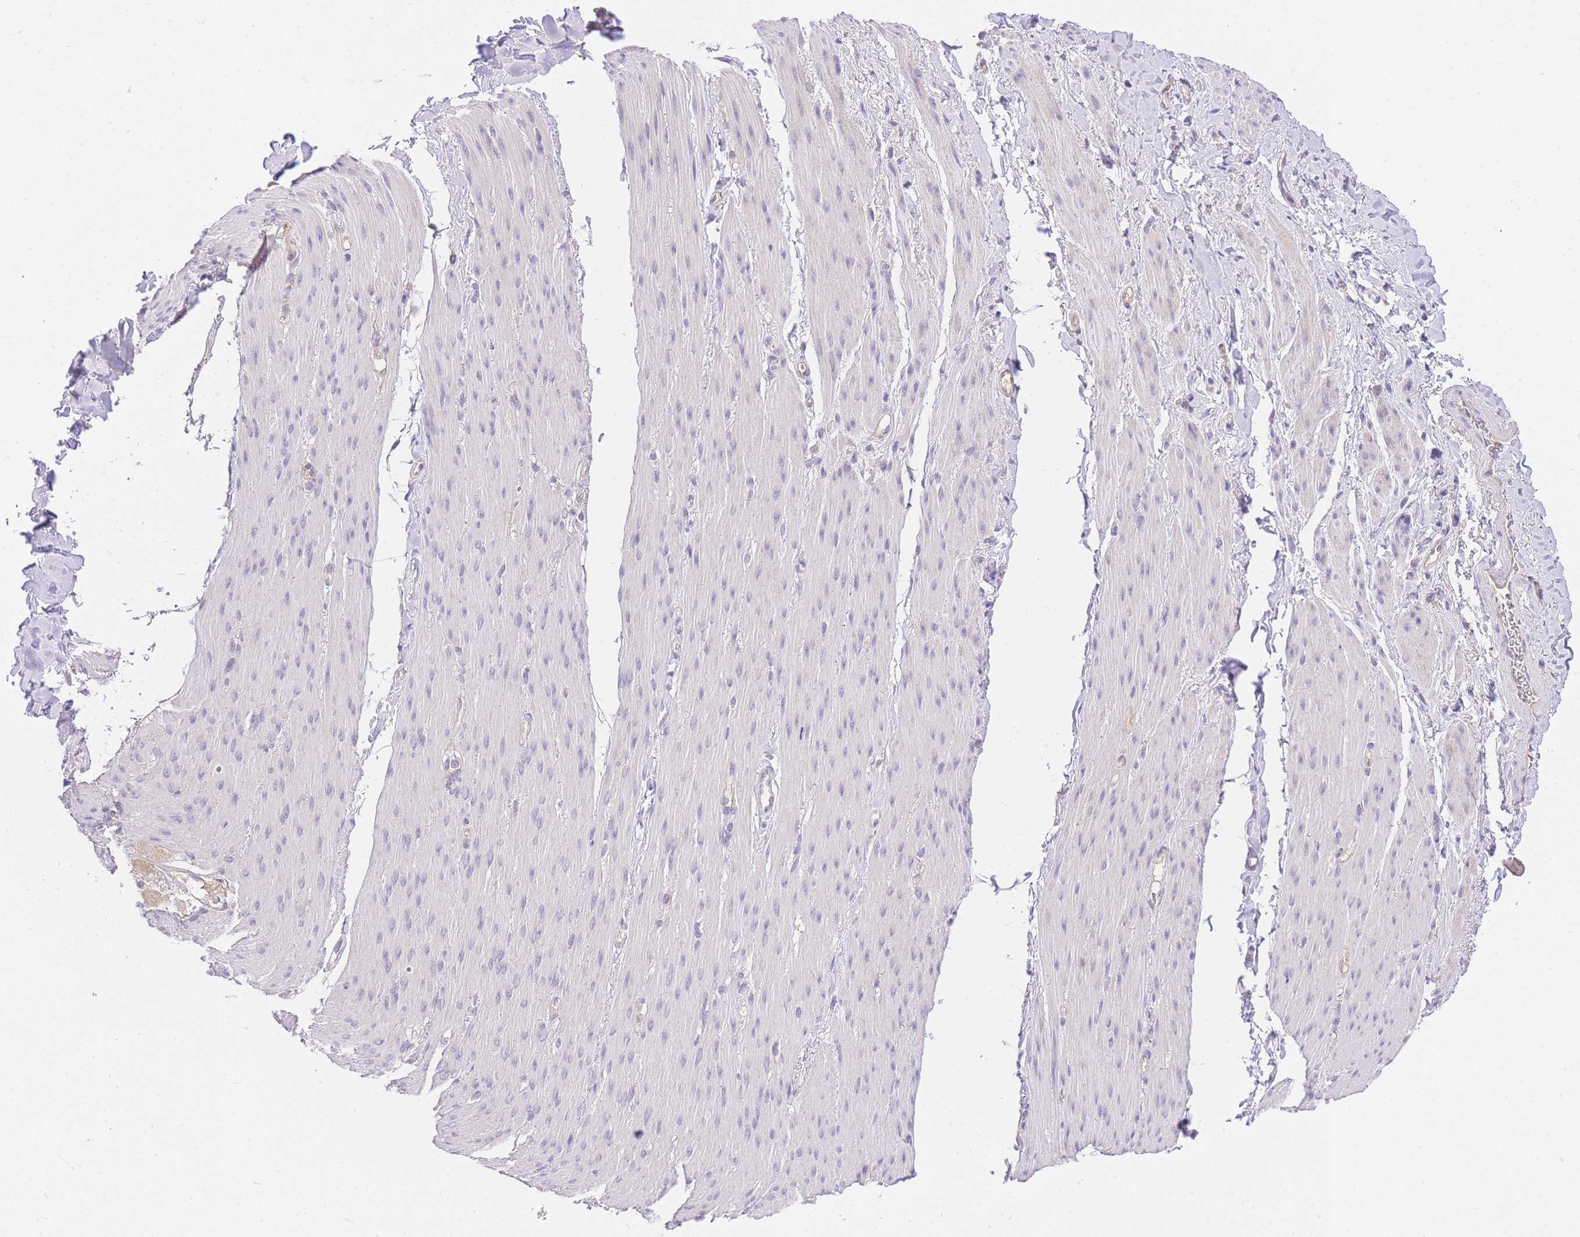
{"staining": {"intensity": "negative", "quantity": "none", "location": "none"}, "tissue": "adipose tissue", "cell_type": "Adipocytes", "image_type": "normal", "snomed": [{"axis": "morphology", "description": "Normal tissue, NOS"}, {"axis": "topography", "description": "Colon"}, {"axis": "topography", "description": "Peripheral nerve tissue"}], "caption": "DAB immunohistochemical staining of normal human adipose tissue shows no significant expression in adipocytes.", "gene": "LIPH", "patient": {"sex": "female", "age": 61}}